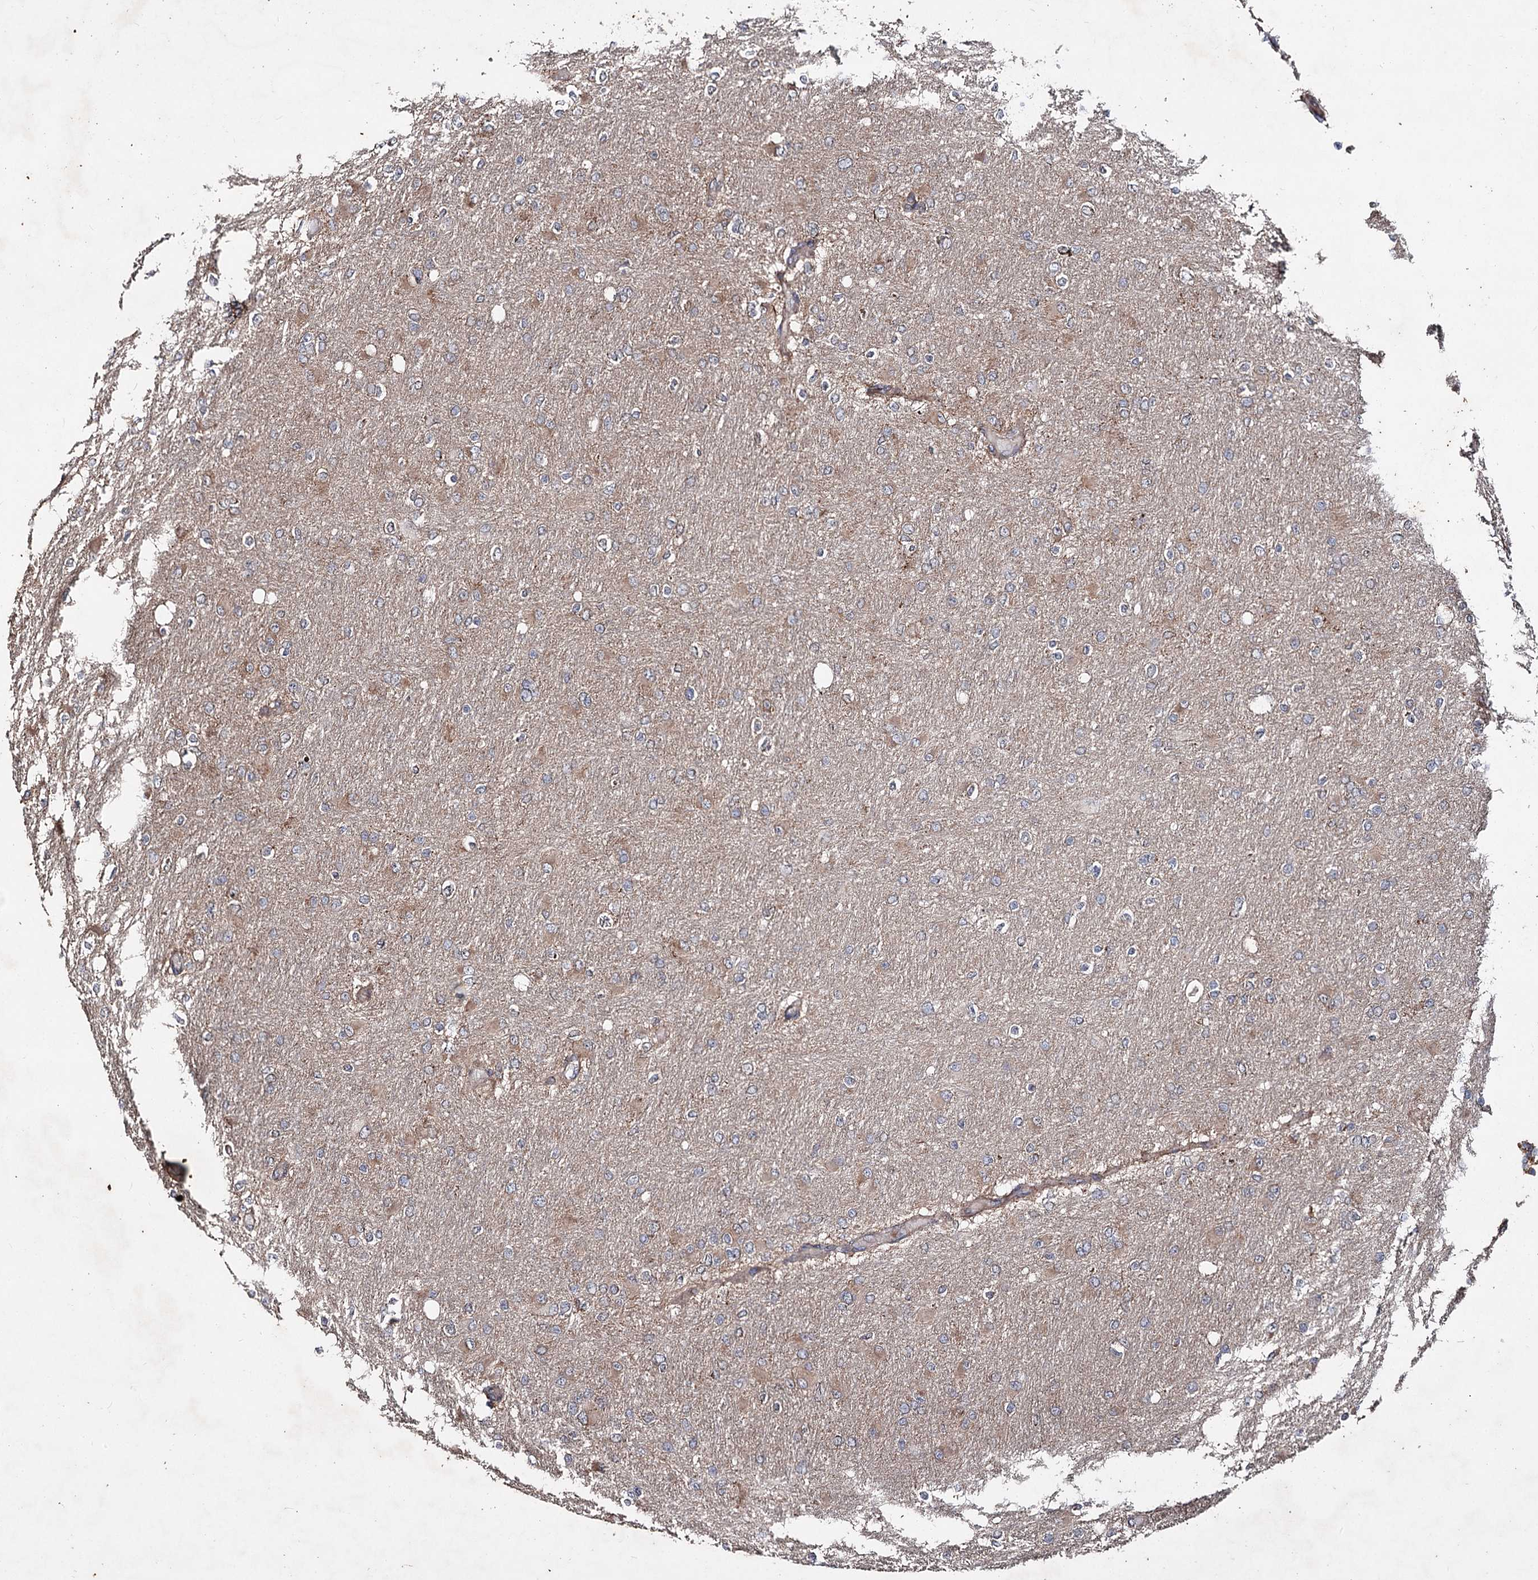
{"staining": {"intensity": "weak", "quantity": "25%-75%", "location": "cytoplasmic/membranous"}, "tissue": "glioma", "cell_type": "Tumor cells", "image_type": "cancer", "snomed": [{"axis": "morphology", "description": "Glioma, malignant, High grade"}, {"axis": "topography", "description": "Cerebral cortex"}], "caption": "Weak cytoplasmic/membranous staining for a protein is present in about 25%-75% of tumor cells of malignant high-grade glioma using immunohistochemistry (IHC).", "gene": "MINDY3", "patient": {"sex": "female", "age": 36}}